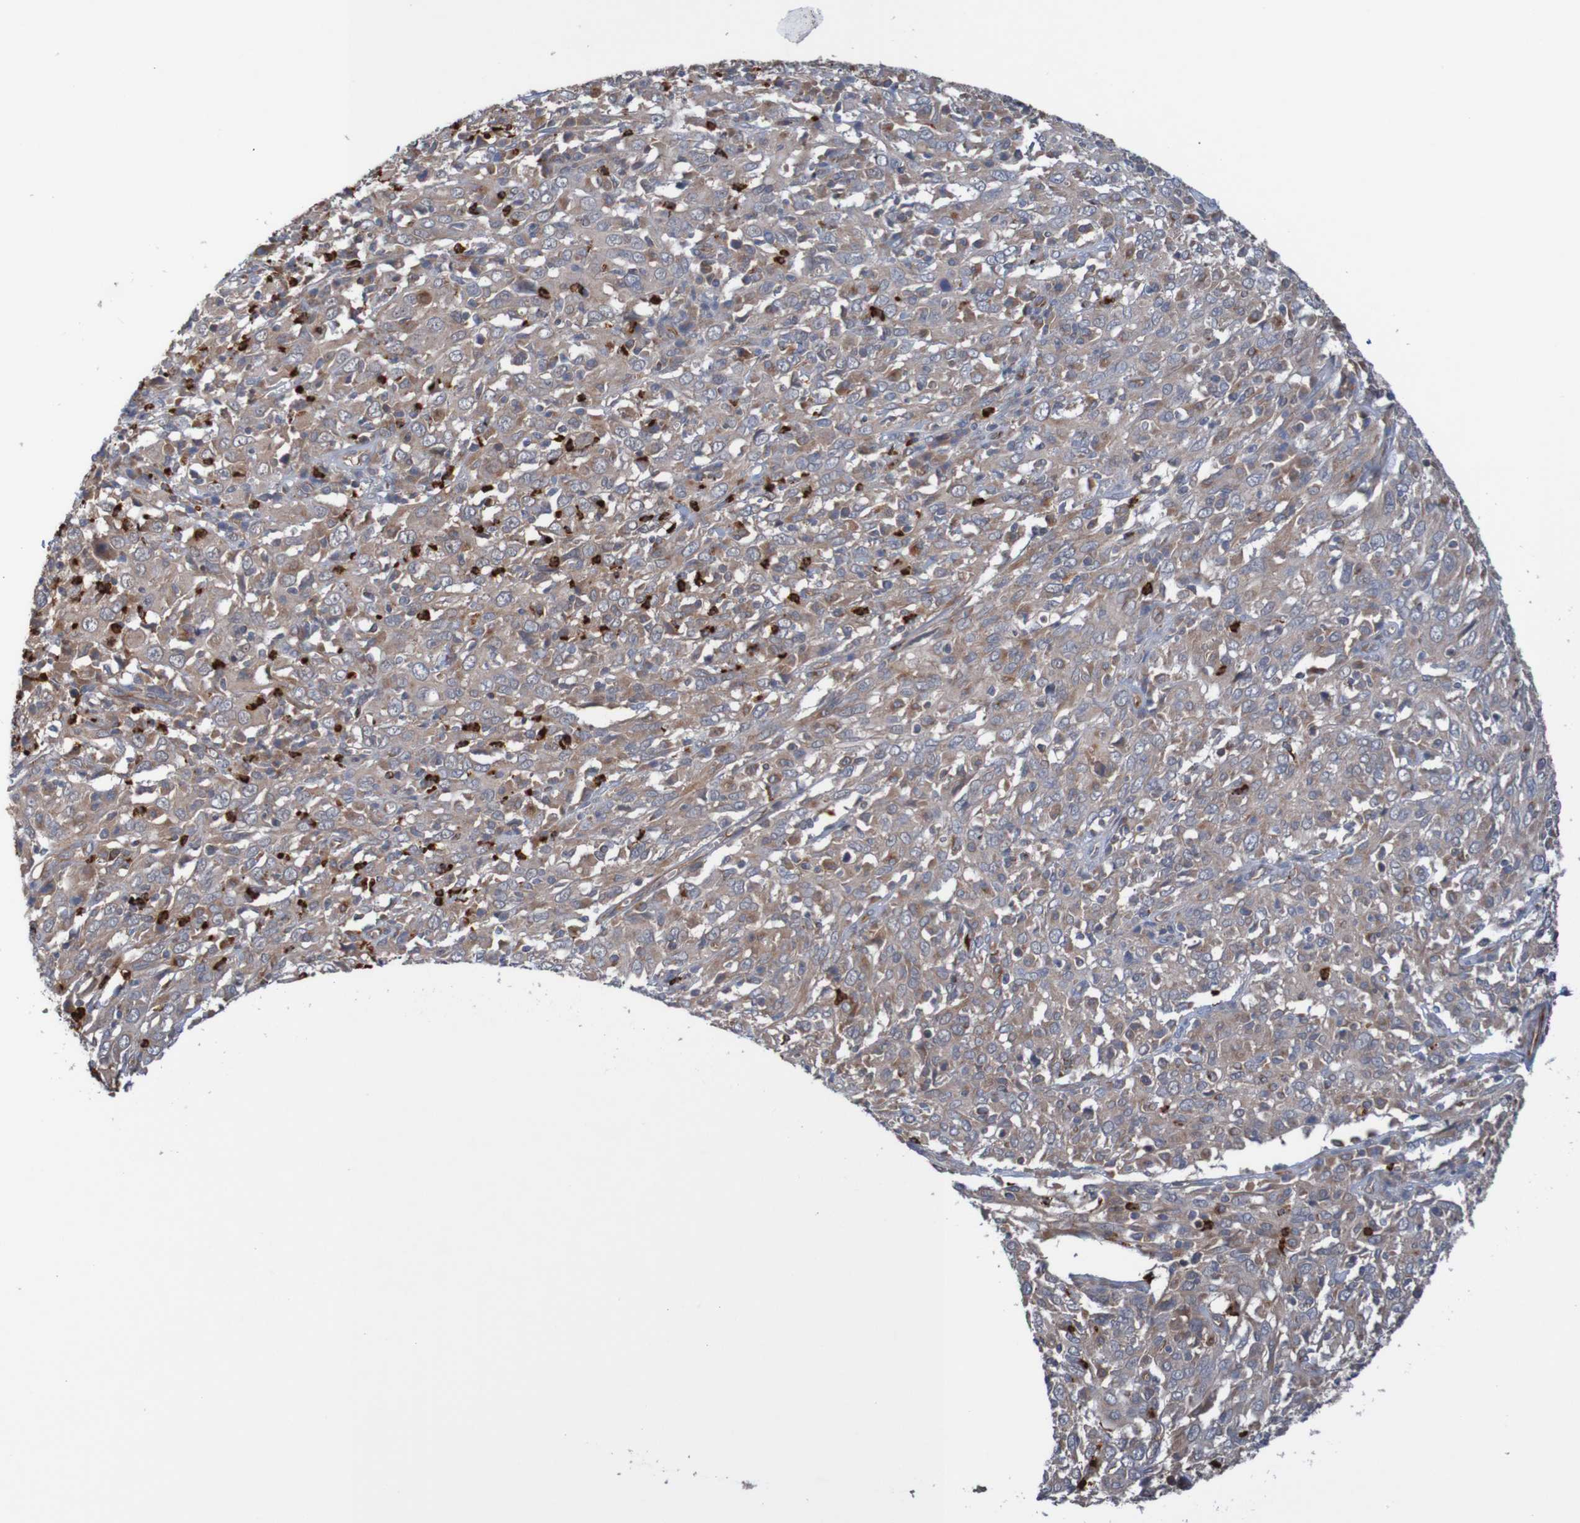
{"staining": {"intensity": "weak", "quantity": ">75%", "location": "cytoplasmic/membranous"}, "tissue": "cervical cancer", "cell_type": "Tumor cells", "image_type": "cancer", "snomed": [{"axis": "morphology", "description": "Squamous cell carcinoma, NOS"}, {"axis": "topography", "description": "Cervix"}], "caption": "Cervical squamous cell carcinoma stained for a protein reveals weak cytoplasmic/membranous positivity in tumor cells.", "gene": "ST8SIA6", "patient": {"sex": "female", "age": 46}}